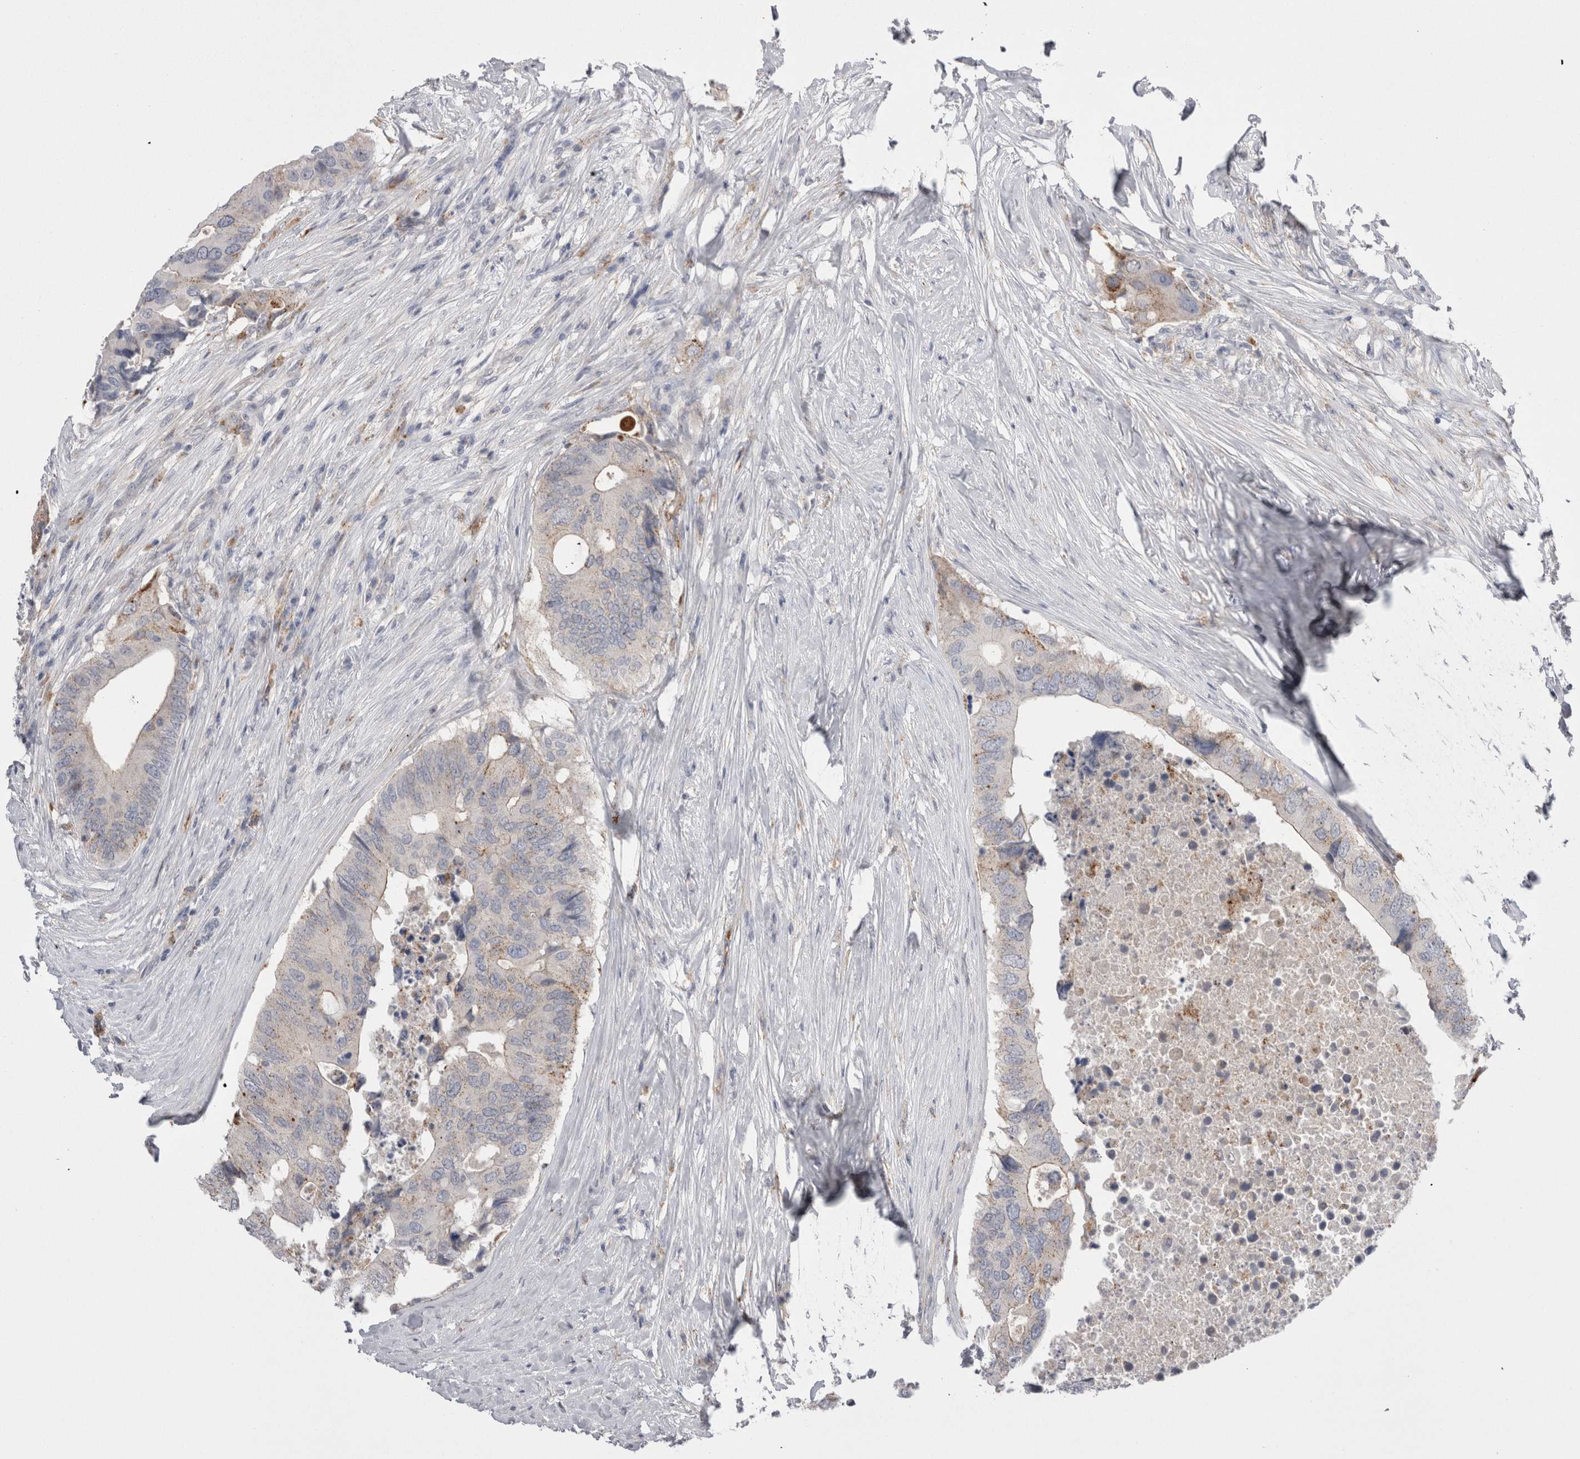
{"staining": {"intensity": "weak", "quantity": "<25%", "location": "cytoplasmic/membranous"}, "tissue": "colorectal cancer", "cell_type": "Tumor cells", "image_type": "cancer", "snomed": [{"axis": "morphology", "description": "Adenocarcinoma, NOS"}, {"axis": "topography", "description": "Colon"}], "caption": "The micrograph demonstrates no significant positivity in tumor cells of colorectal cancer.", "gene": "EPDR1", "patient": {"sex": "male", "age": 71}}